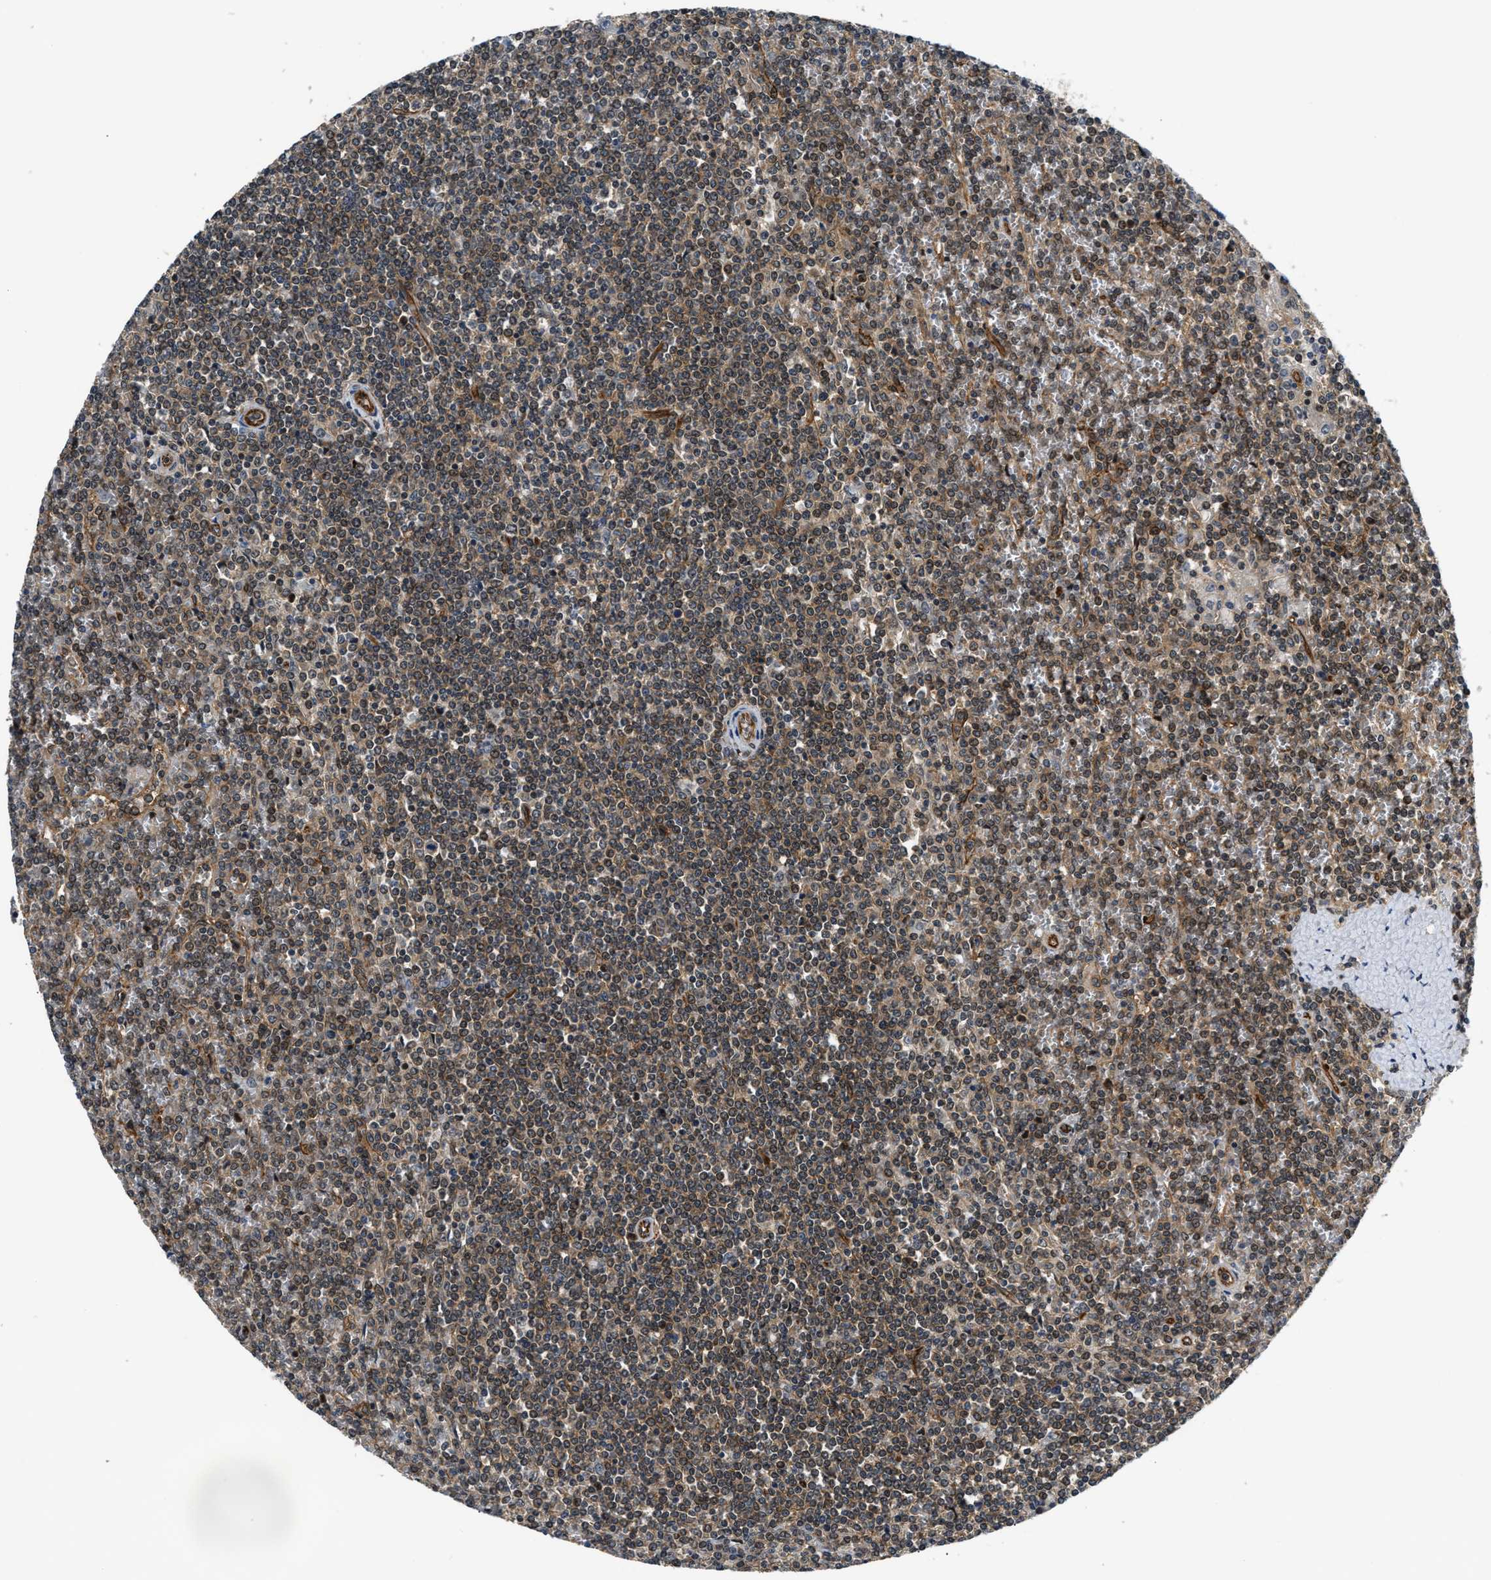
{"staining": {"intensity": "weak", "quantity": "25%-75%", "location": "cytoplasmic/membranous"}, "tissue": "lymphoma", "cell_type": "Tumor cells", "image_type": "cancer", "snomed": [{"axis": "morphology", "description": "Malignant lymphoma, non-Hodgkin's type, Low grade"}, {"axis": "topography", "description": "Spleen"}], "caption": "This image displays lymphoma stained with IHC to label a protein in brown. The cytoplasmic/membranous of tumor cells show weak positivity for the protein. Nuclei are counter-stained blue.", "gene": "COPS2", "patient": {"sex": "female", "age": 19}}